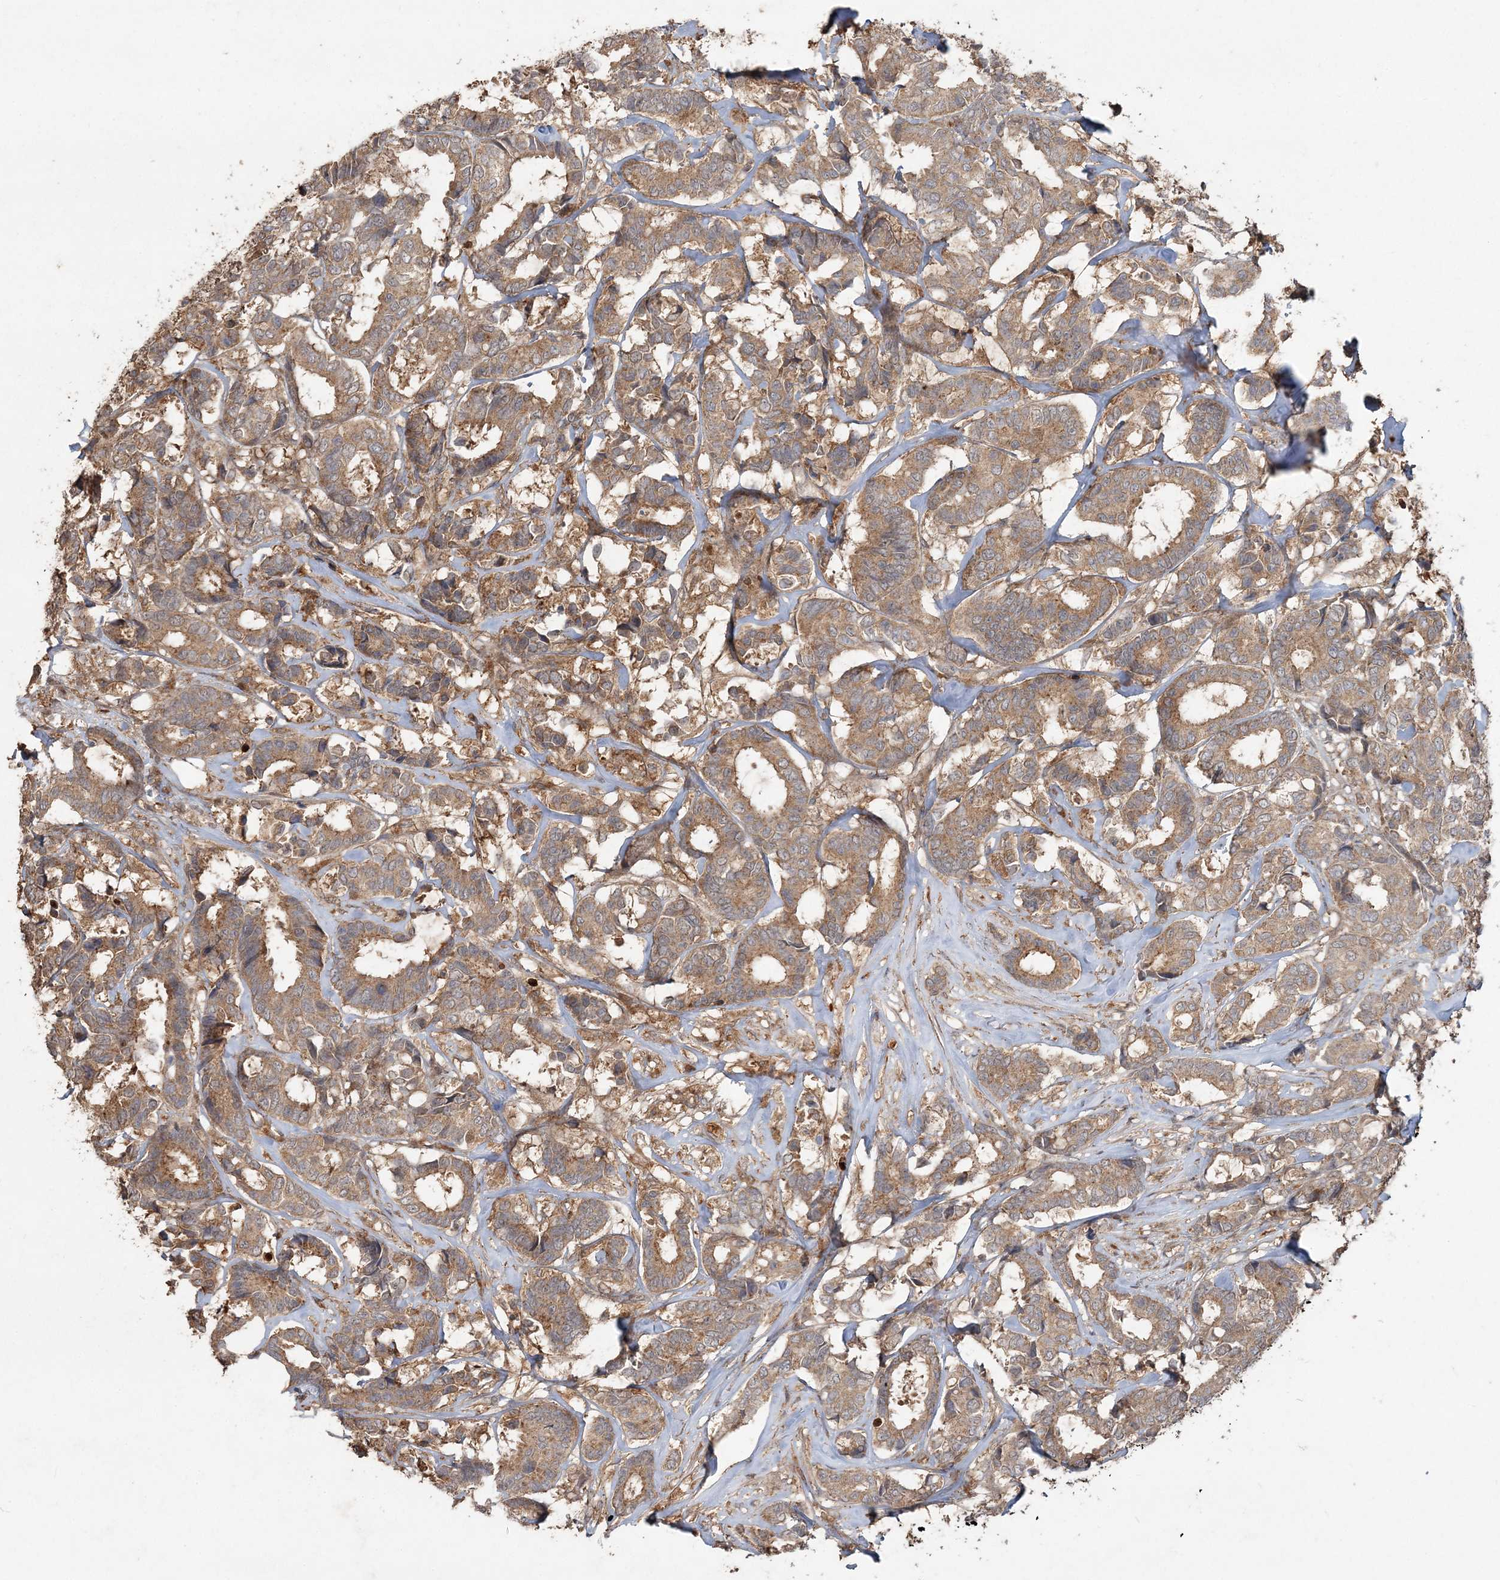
{"staining": {"intensity": "moderate", "quantity": ">75%", "location": "cytoplasmic/membranous"}, "tissue": "breast cancer", "cell_type": "Tumor cells", "image_type": "cancer", "snomed": [{"axis": "morphology", "description": "Duct carcinoma"}, {"axis": "topography", "description": "Breast"}], "caption": "This photomicrograph shows immunohistochemistry (IHC) staining of breast cancer, with medium moderate cytoplasmic/membranous expression in about >75% of tumor cells.", "gene": "SPRY1", "patient": {"sex": "female", "age": 87}}